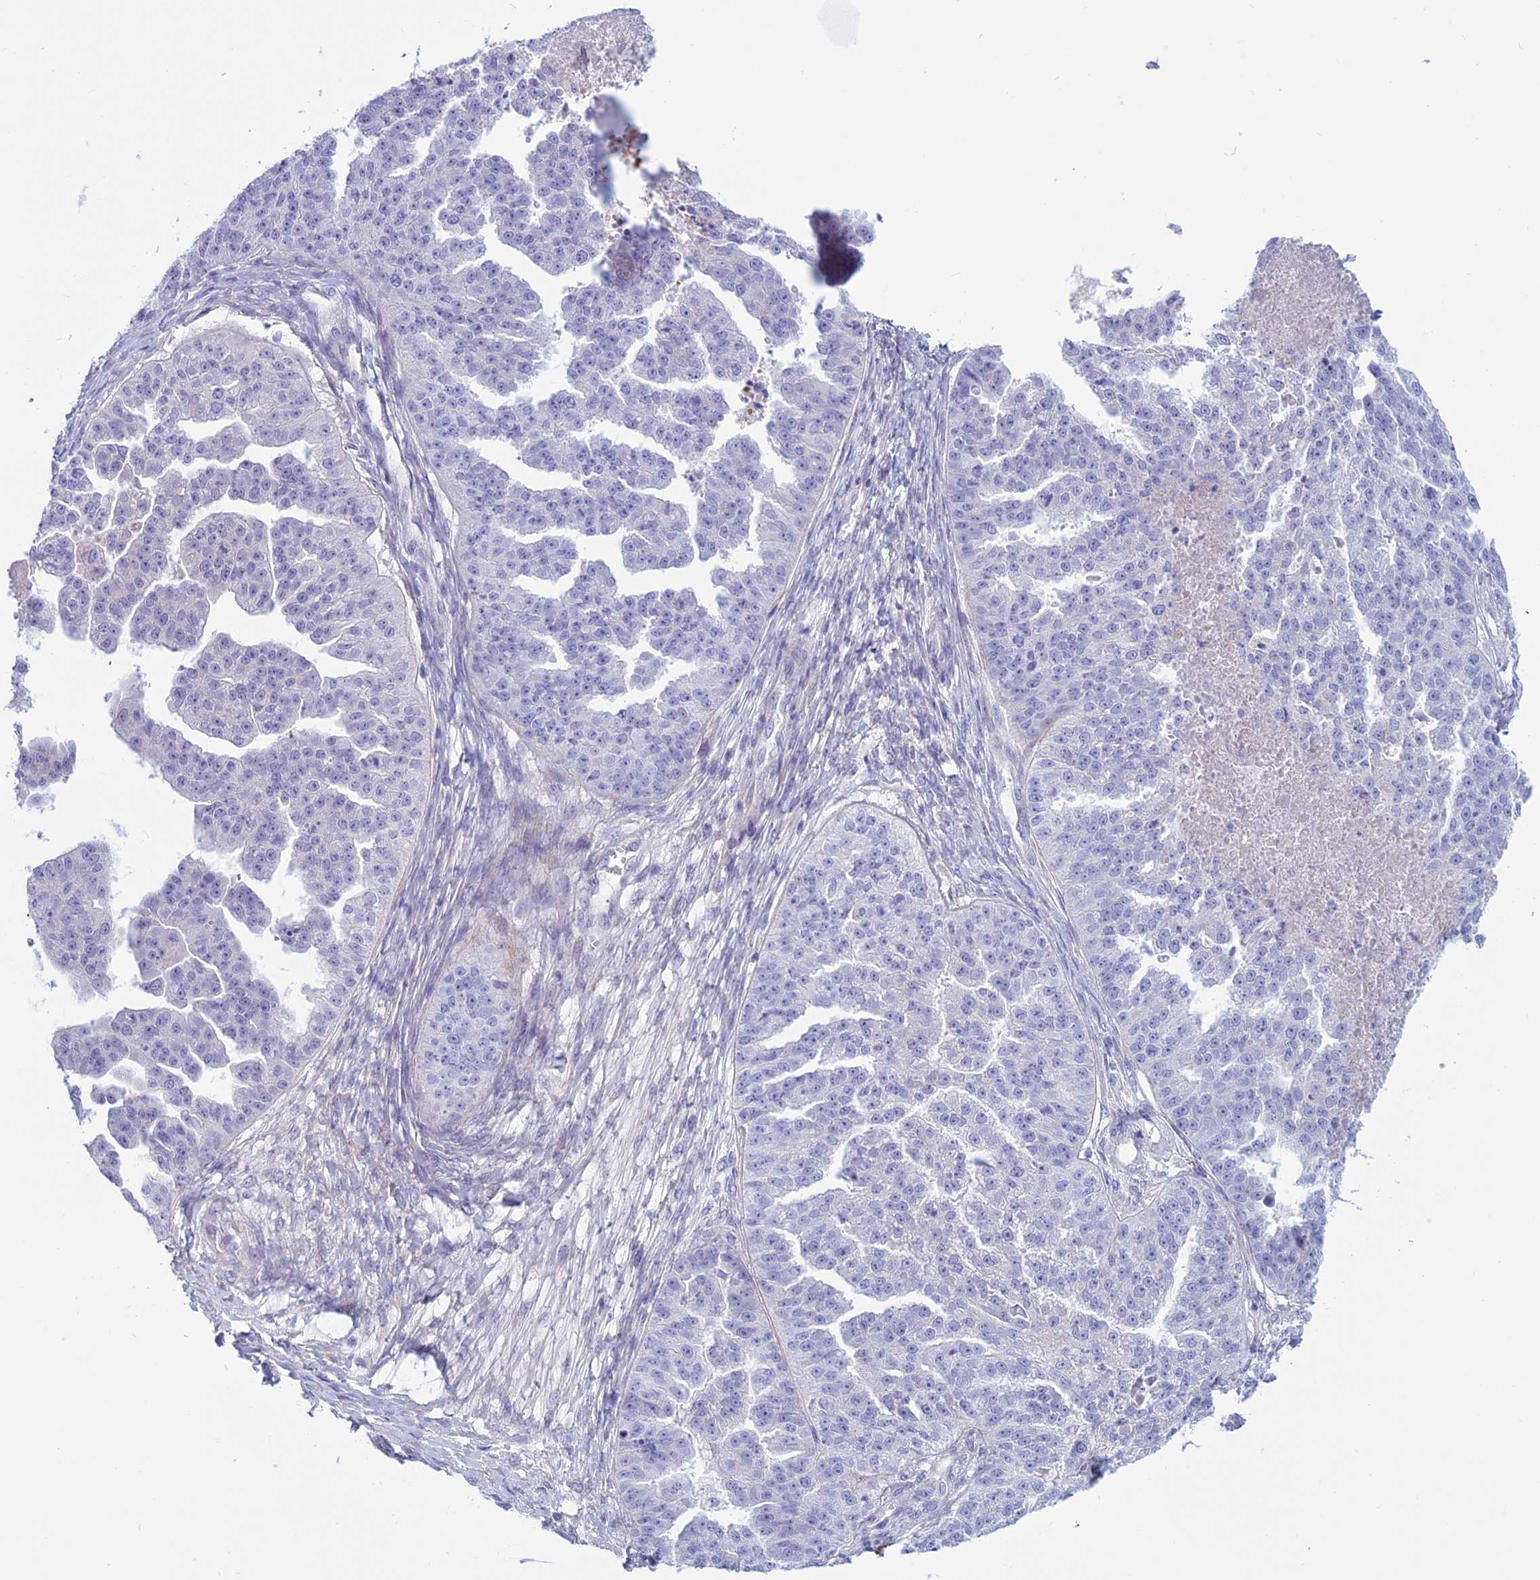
{"staining": {"intensity": "negative", "quantity": "none", "location": "none"}, "tissue": "ovarian cancer", "cell_type": "Tumor cells", "image_type": "cancer", "snomed": [{"axis": "morphology", "description": "Cystadenocarcinoma, serous, NOS"}, {"axis": "topography", "description": "Ovary"}], "caption": "Image shows no significant protein positivity in tumor cells of ovarian cancer.", "gene": "SPHKAP", "patient": {"sex": "female", "age": 58}}